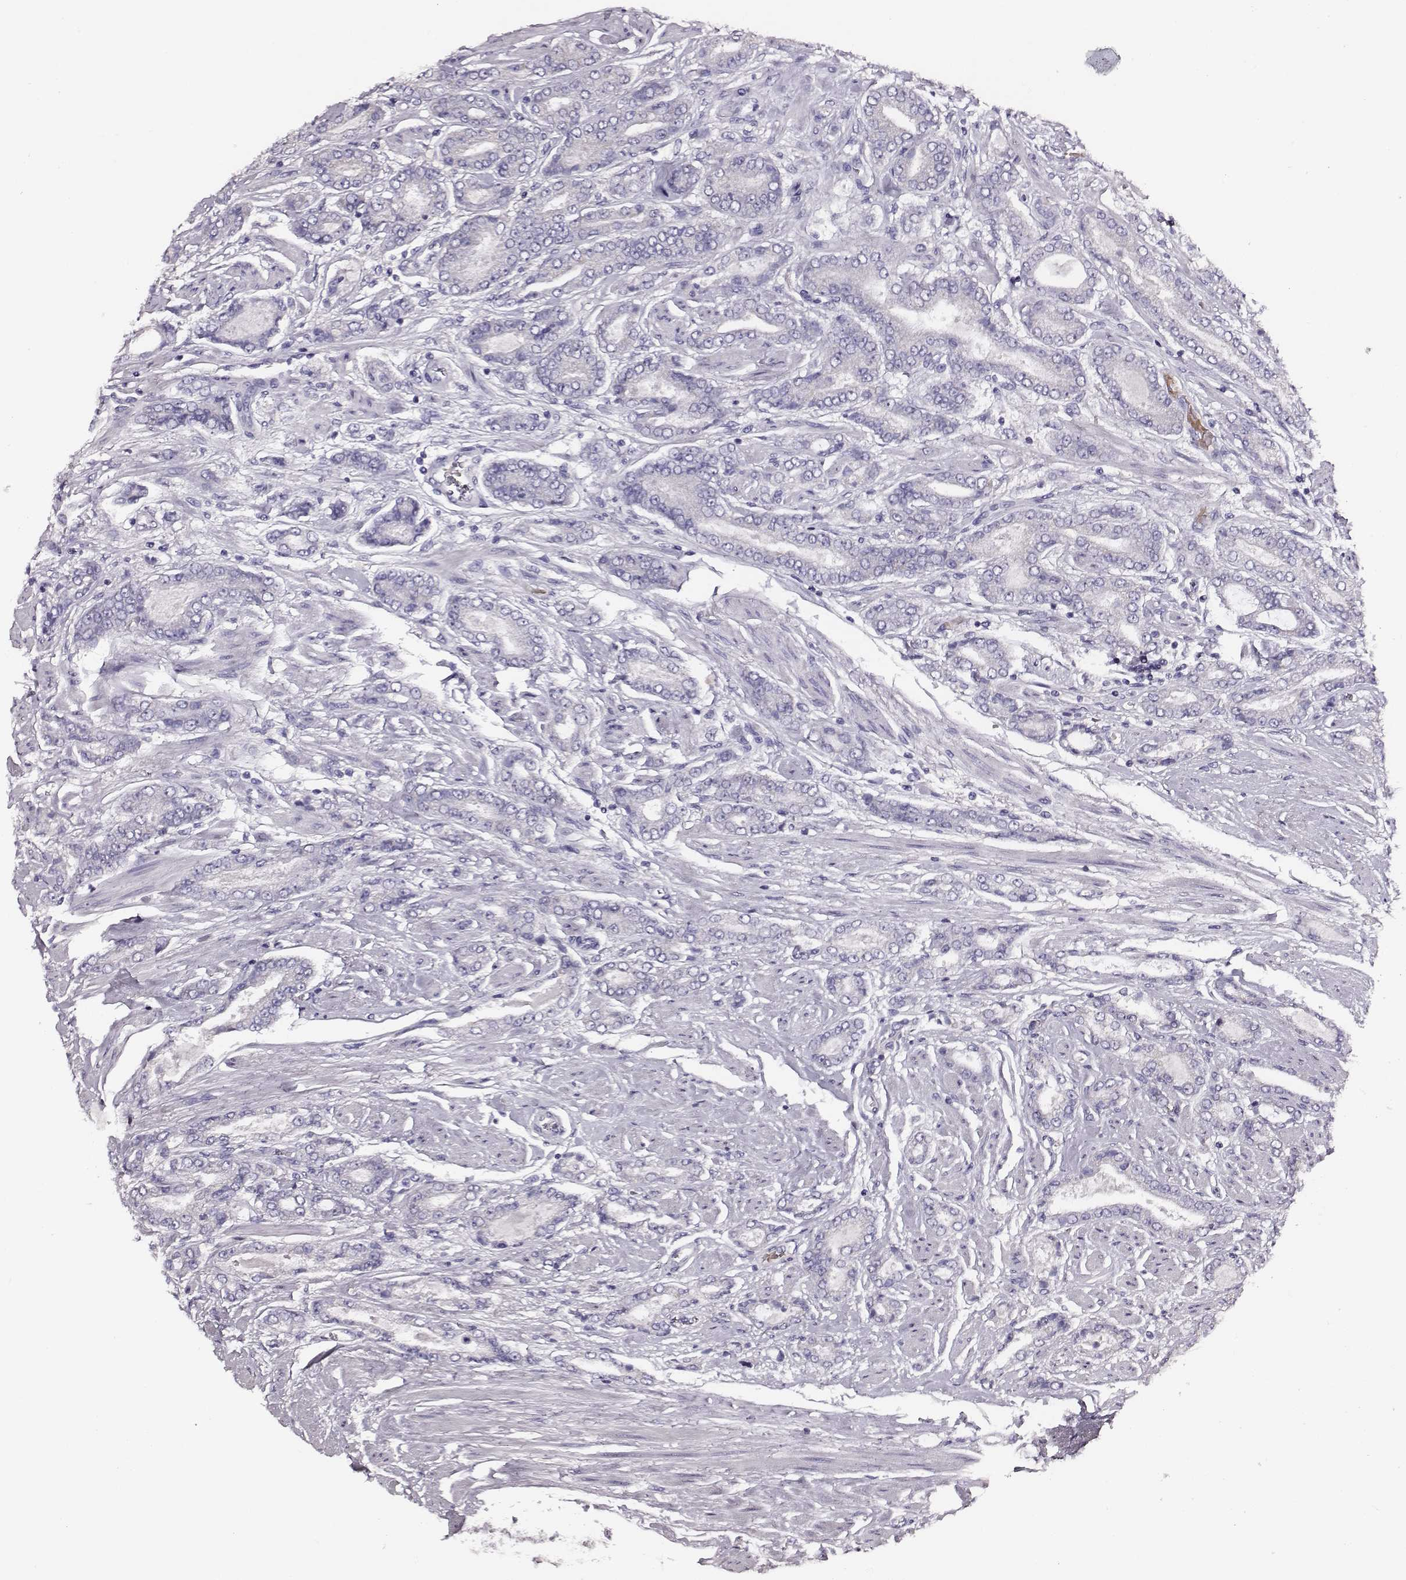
{"staining": {"intensity": "negative", "quantity": "none", "location": "none"}, "tissue": "prostate cancer", "cell_type": "Tumor cells", "image_type": "cancer", "snomed": [{"axis": "morphology", "description": "Adenocarcinoma, NOS"}, {"axis": "topography", "description": "Prostate"}], "caption": "Micrograph shows no significant protein expression in tumor cells of prostate cancer (adenocarcinoma). Brightfield microscopy of IHC stained with DAB (3,3'-diaminobenzidine) (brown) and hematoxylin (blue), captured at high magnification.", "gene": "AADAT", "patient": {"sex": "male", "age": 64}}